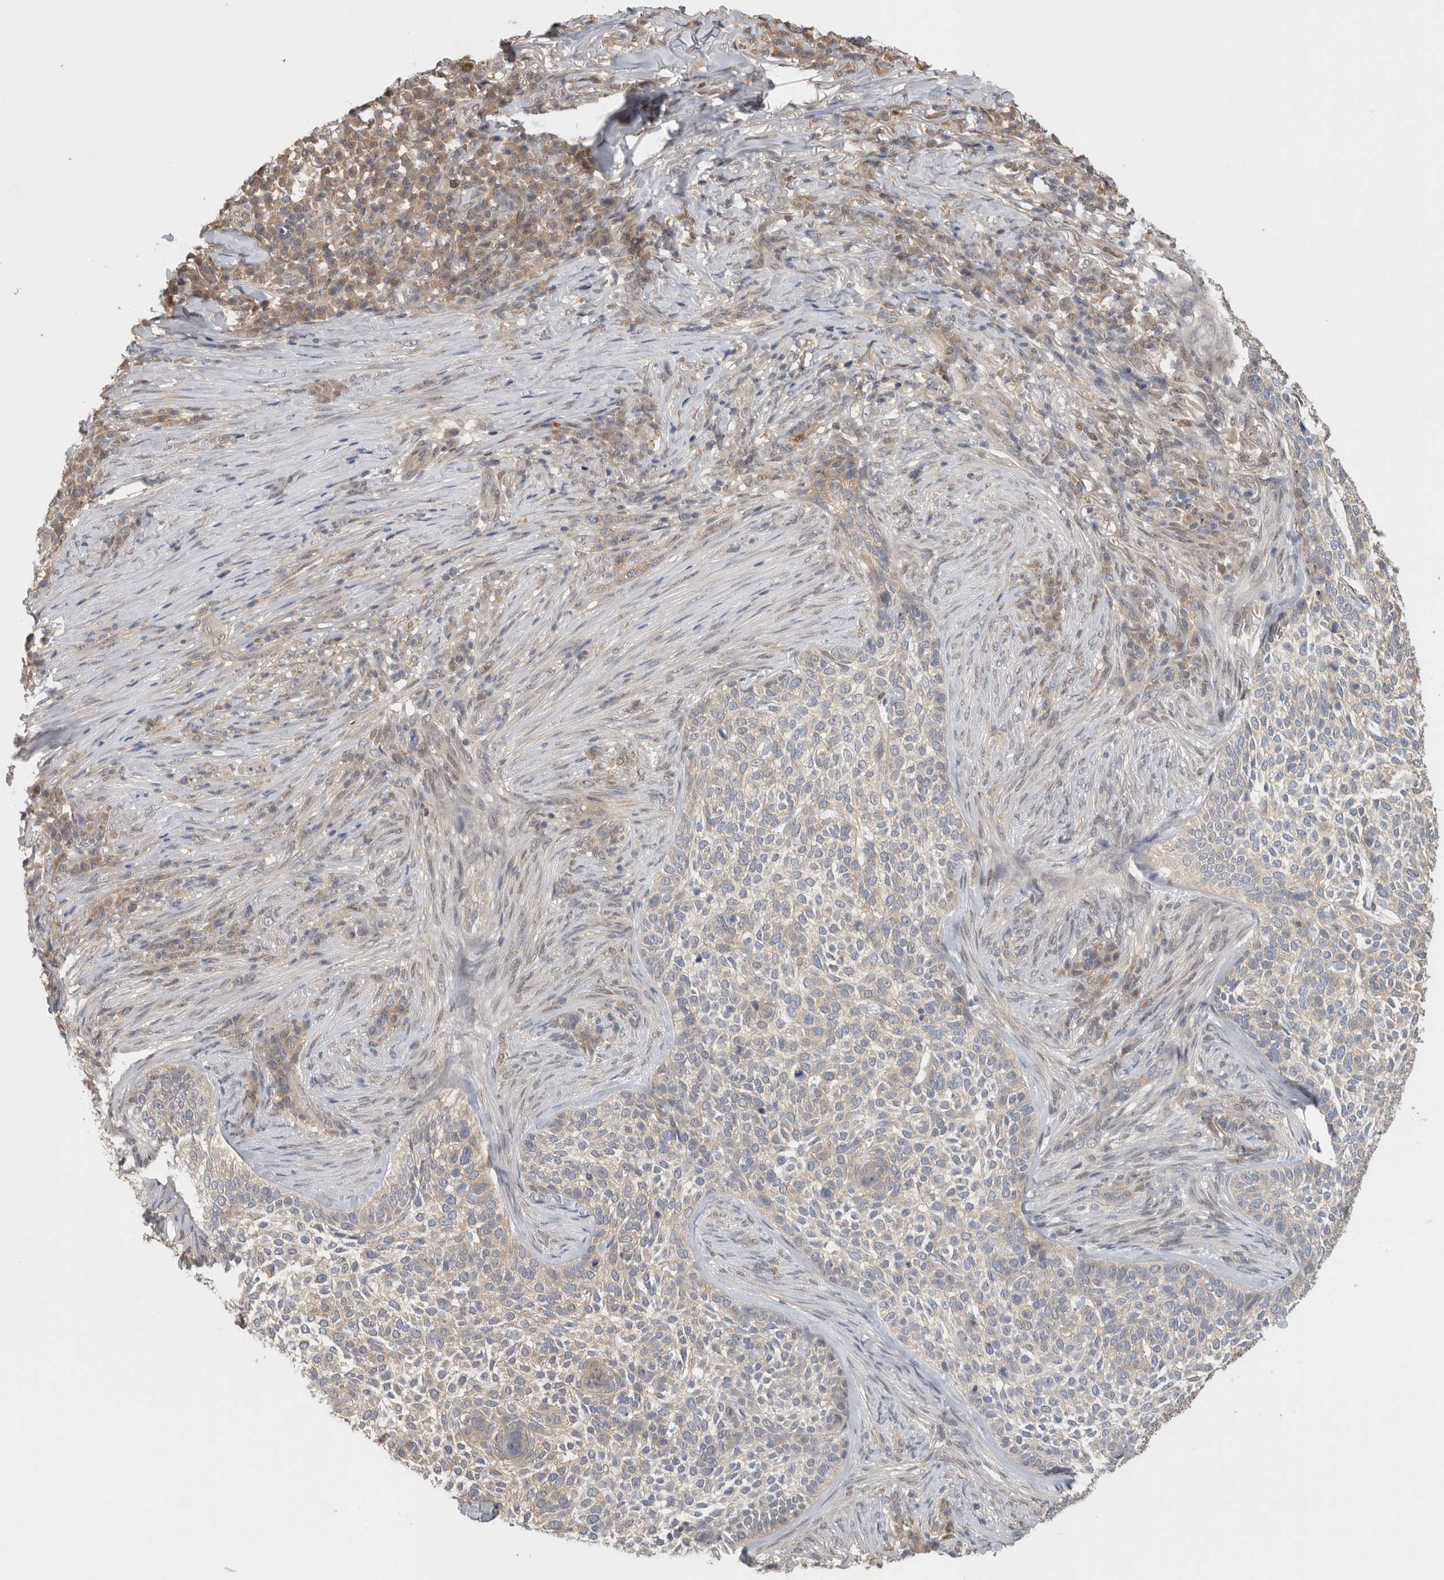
{"staining": {"intensity": "weak", "quantity": "<25%", "location": "cytoplasmic/membranous"}, "tissue": "skin cancer", "cell_type": "Tumor cells", "image_type": "cancer", "snomed": [{"axis": "morphology", "description": "Basal cell carcinoma"}, {"axis": "topography", "description": "Skin"}], "caption": "Skin basal cell carcinoma stained for a protein using immunohistochemistry (IHC) displays no positivity tumor cells.", "gene": "PIGP", "patient": {"sex": "female", "age": 64}}